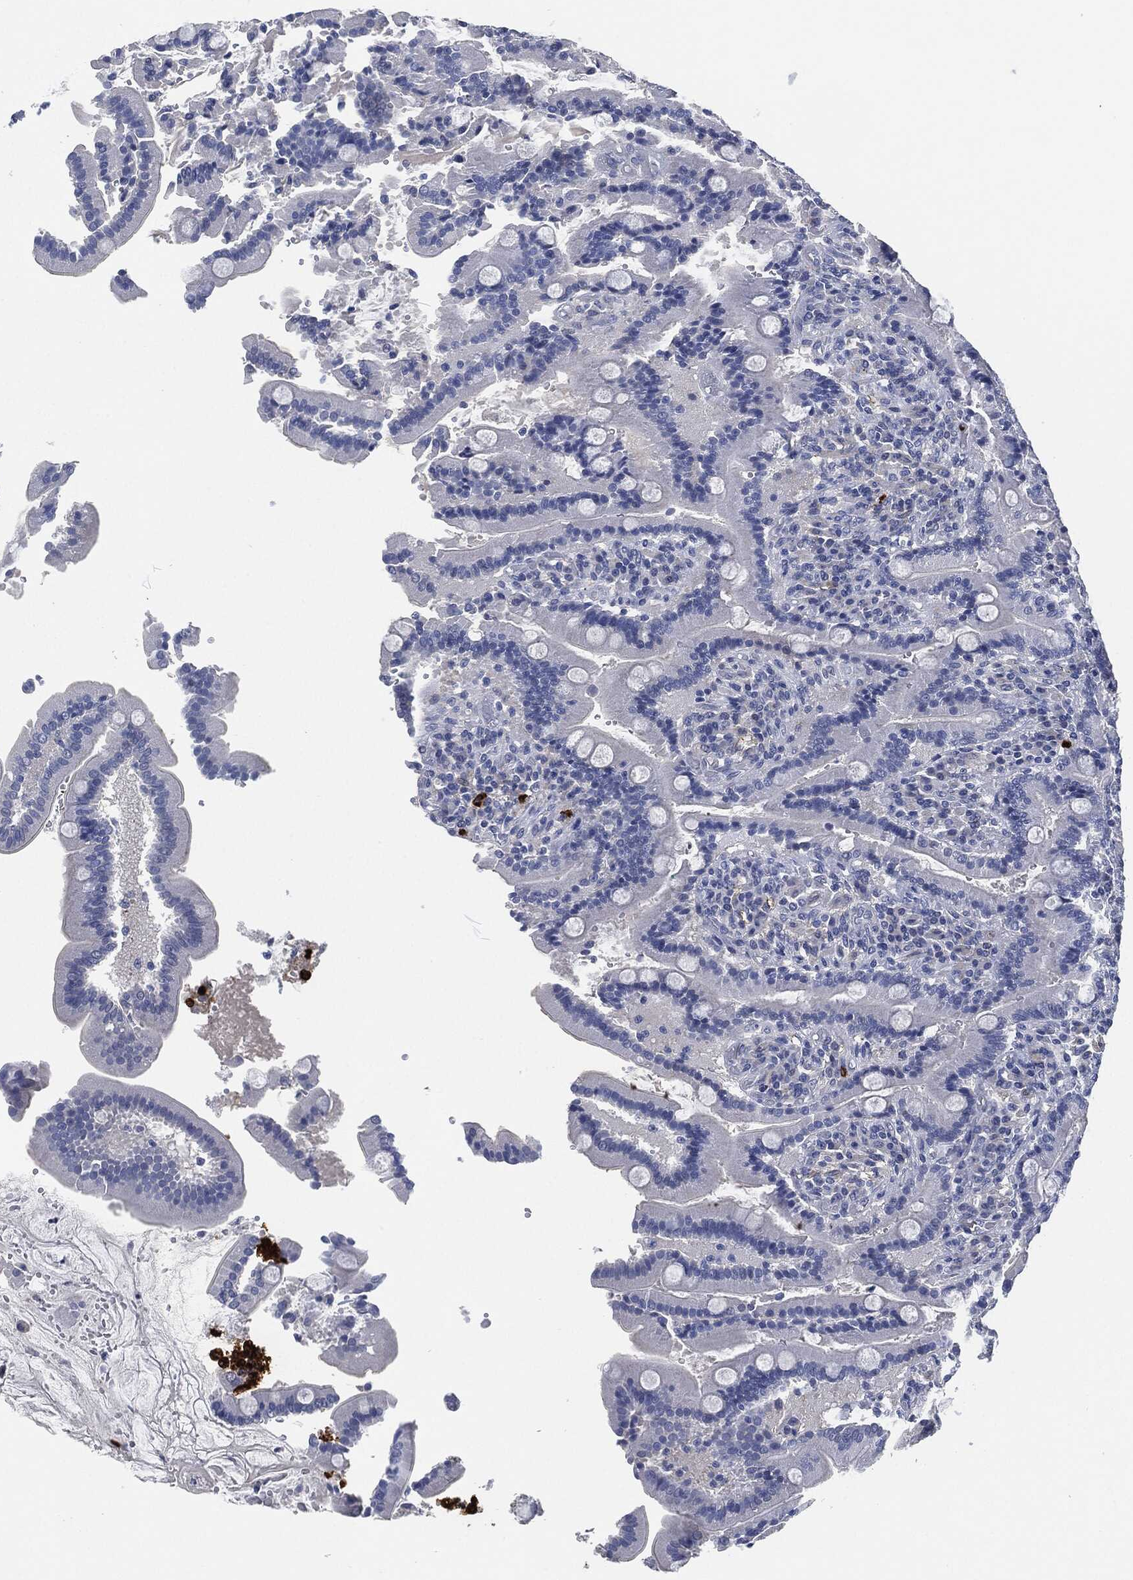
{"staining": {"intensity": "negative", "quantity": "none", "location": "none"}, "tissue": "duodenum", "cell_type": "Glandular cells", "image_type": "normal", "snomed": [{"axis": "morphology", "description": "Normal tissue, NOS"}, {"axis": "topography", "description": "Duodenum"}], "caption": "Immunohistochemistry (IHC) image of normal duodenum: duodenum stained with DAB (3,3'-diaminobenzidine) demonstrates no significant protein positivity in glandular cells.", "gene": "MPO", "patient": {"sex": "female", "age": 62}}